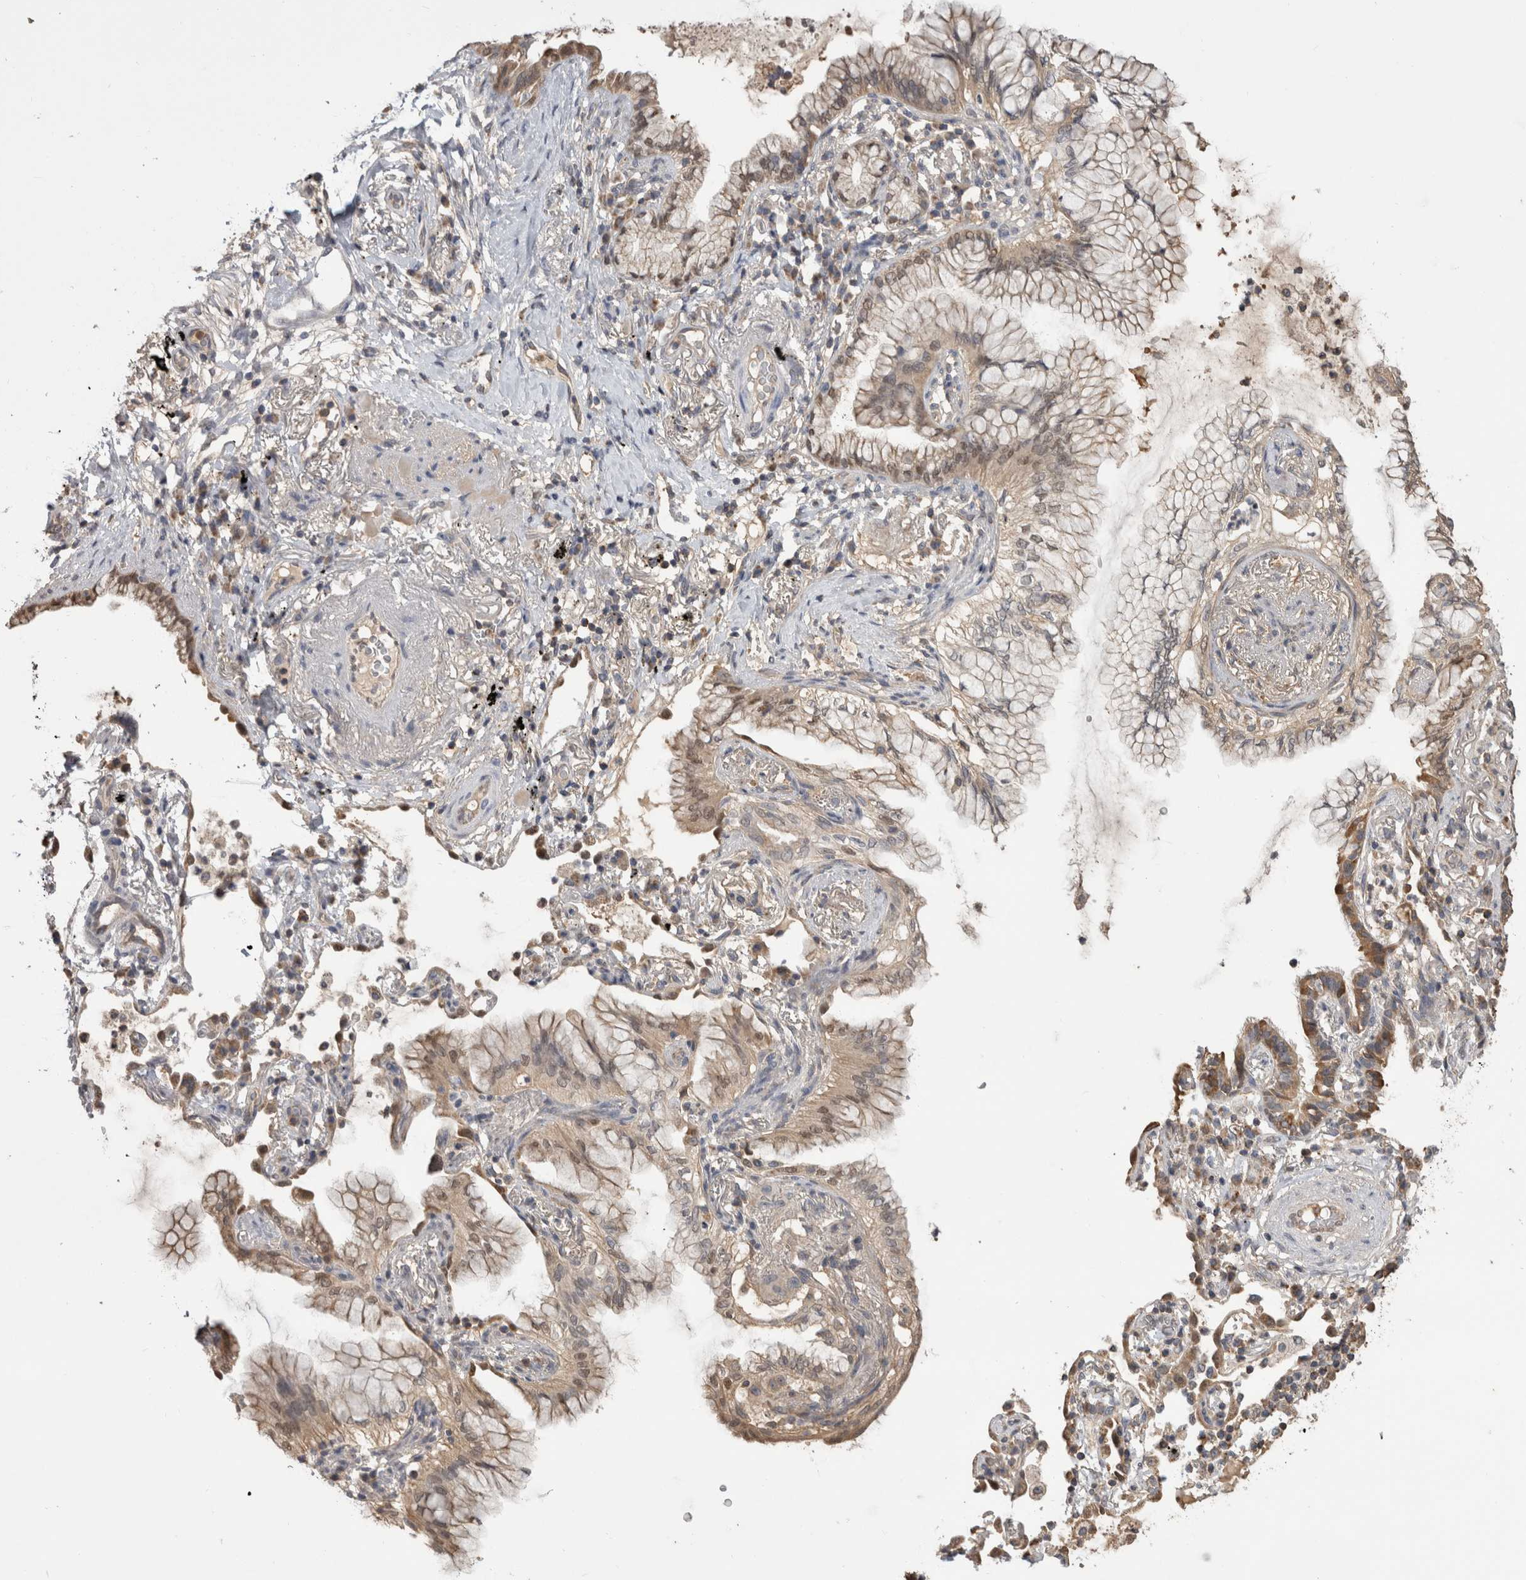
{"staining": {"intensity": "weak", "quantity": "25%-75%", "location": "cytoplasmic/membranous,nuclear"}, "tissue": "lung cancer", "cell_type": "Tumor cells", "image_type": "cancer", "snomed": [{"axis": "morphology", "description": "Adenocarcinoma, NOS"}, {"axis": "topography", "description": "Lung"}], "caption": "Immunohistochemical staining of lung cancer exhibits low levels of weak cytoplasmic/membranous and nuclear protein staining in approximately 25%-75% of tumor cells.", "gene": "PREP", "patient": {"sex": "female", "age": 70}}